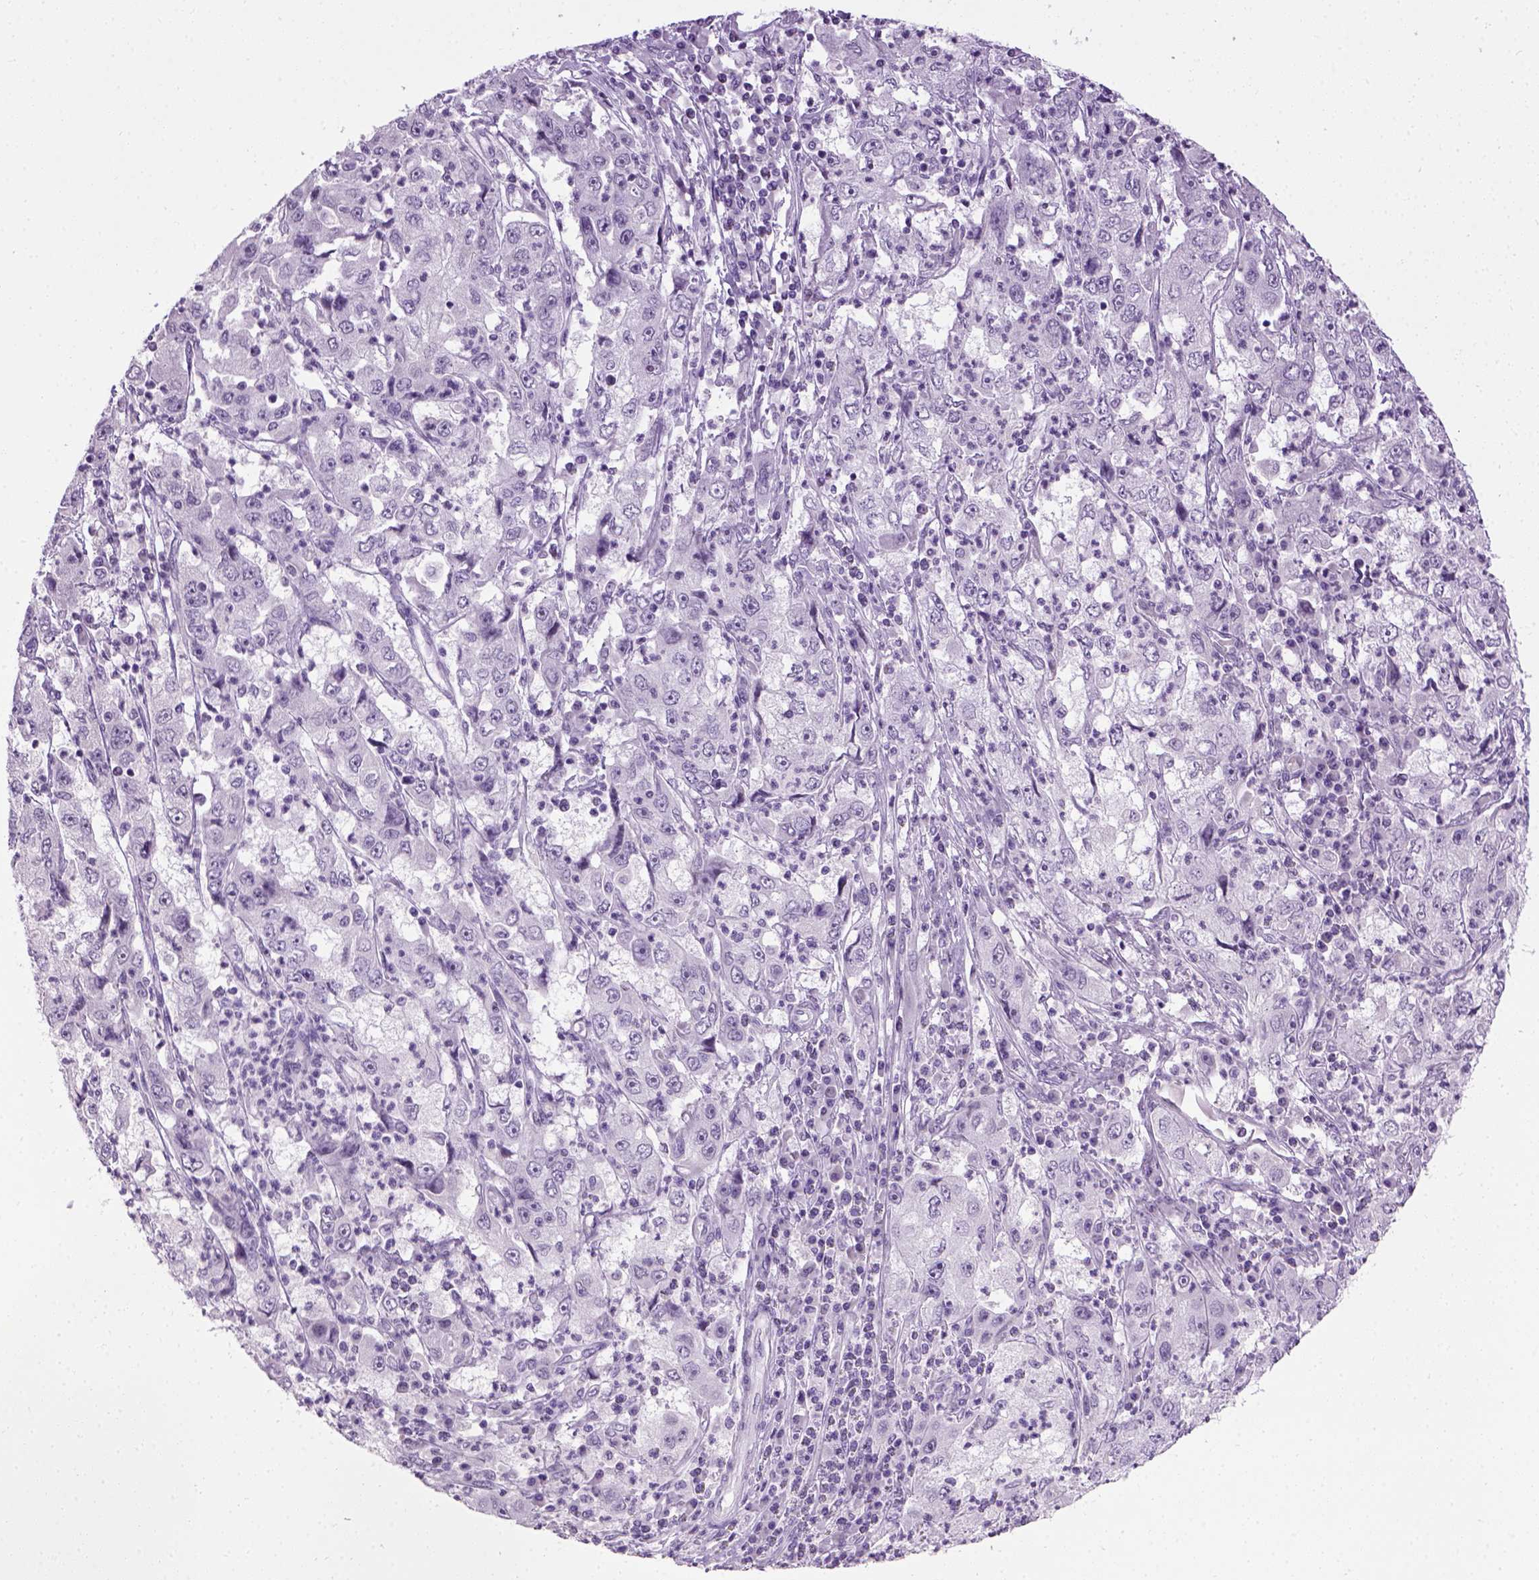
{"staining": {"intensity": "negative", "quantity": "none", "location": "none"}, "tissue": "cervical cancer", "cell_type": "Tumor cells", "image_type": "cancer", "snomed": [{"axis": "morphology", "description": "Squamous cell carcinoma, NOS"}, {"axis": "topography", "description": "Cervix"}], "caption": "Tumor cells are negative for protein expression in human cervical cancer.", "gene": "GABRB2", "patient": {"sex": "female", "age": 36}}